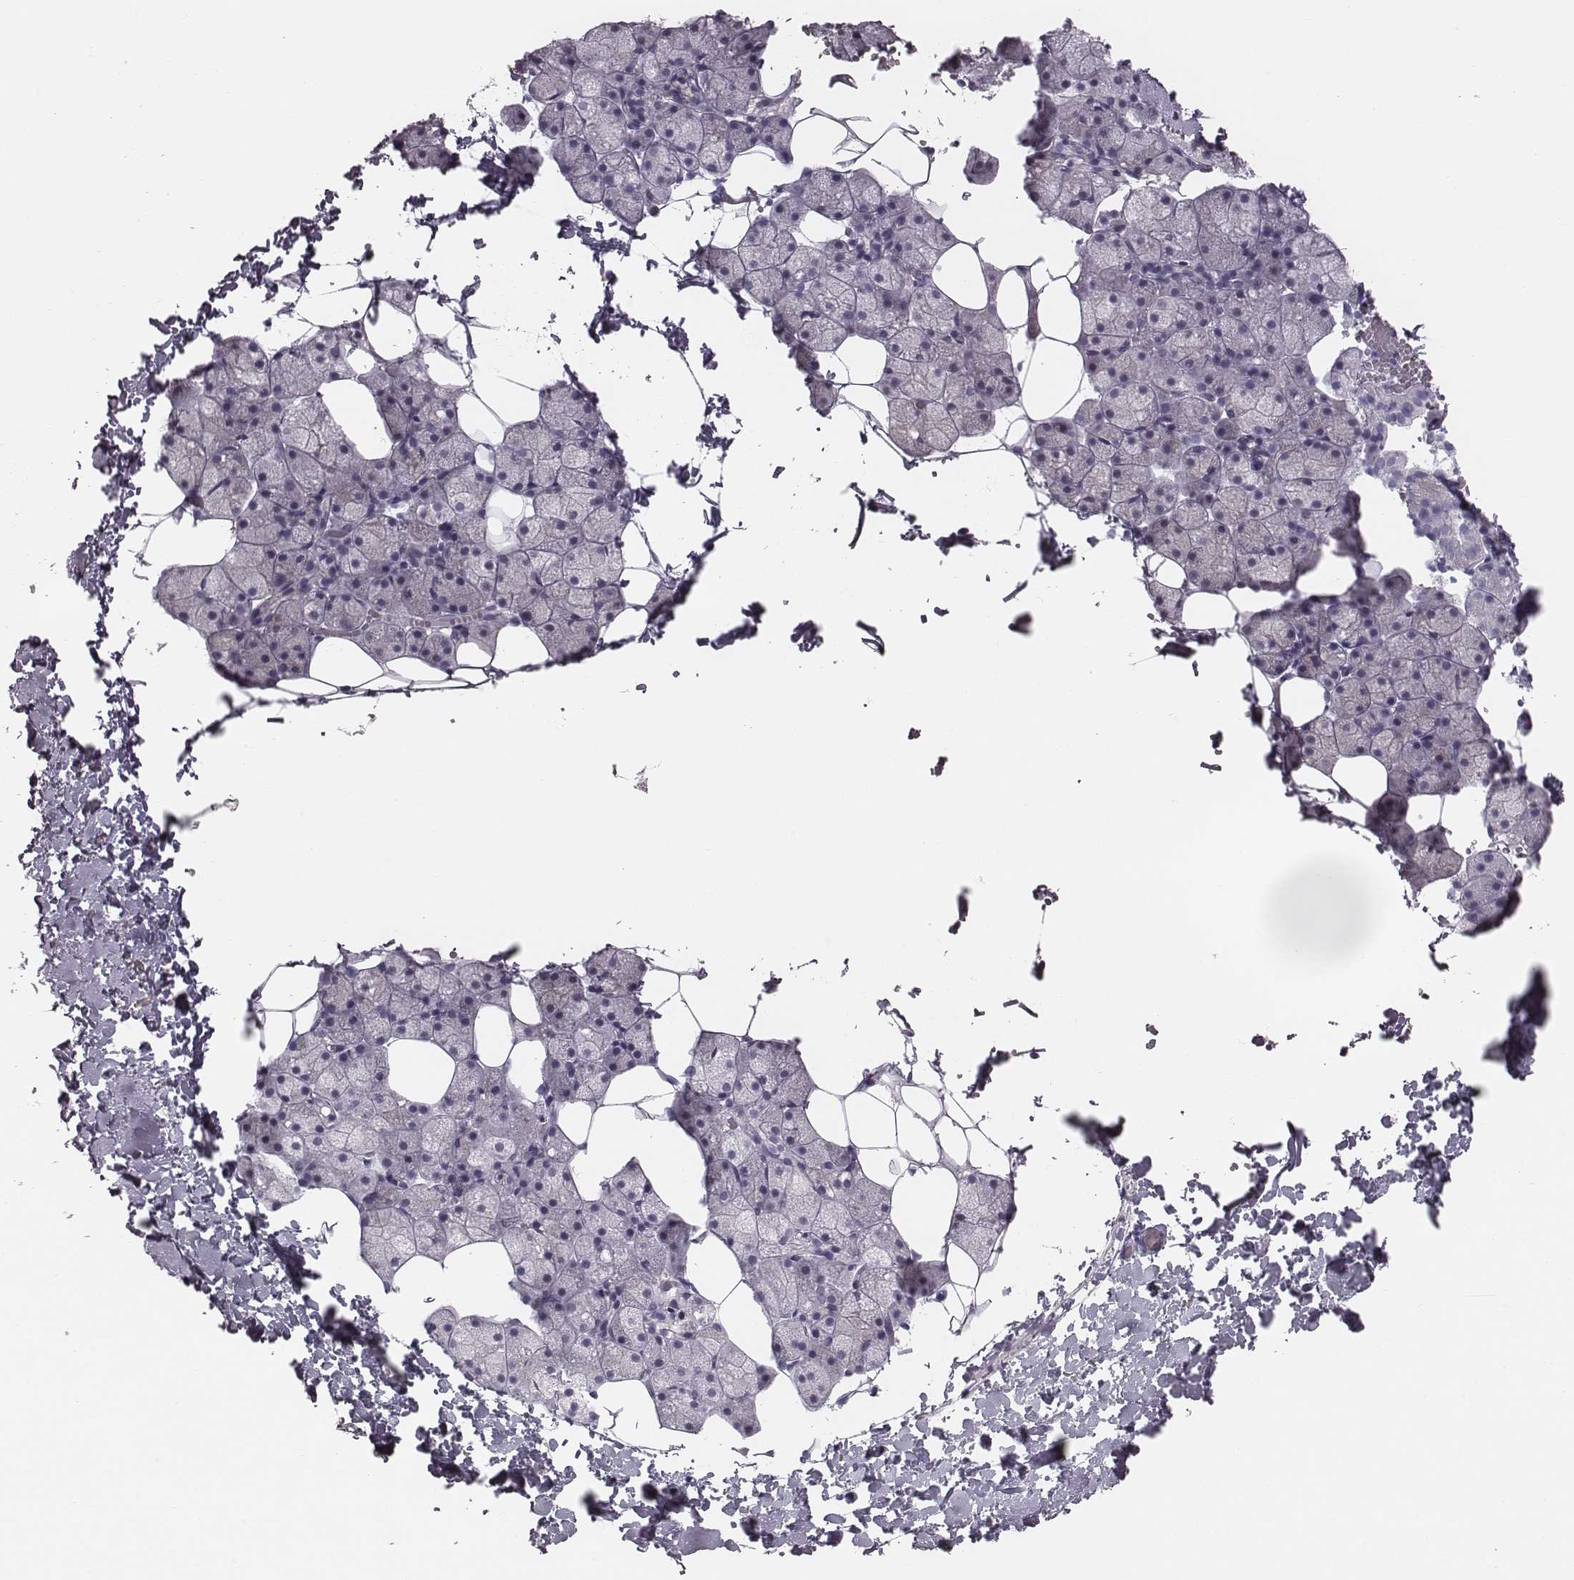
{"staining": {"intensity": "negative", "quantity": "none", "location": "none"}, "tissue": "salivary gland", "cell_type": "Glandular cells", "image_type": "normal", "snomed": [{"axis": "morphology", "description": "Normal tissue, NOS"}, {"axis": "topography", "description": "Salivary gland"}], "caption": "Protein analysis of unremarkable salivary gland exhibits no significant positivity in glandular cells.", "gene": "CRISP1", "patient": {"sex": "male", "age": 38}}